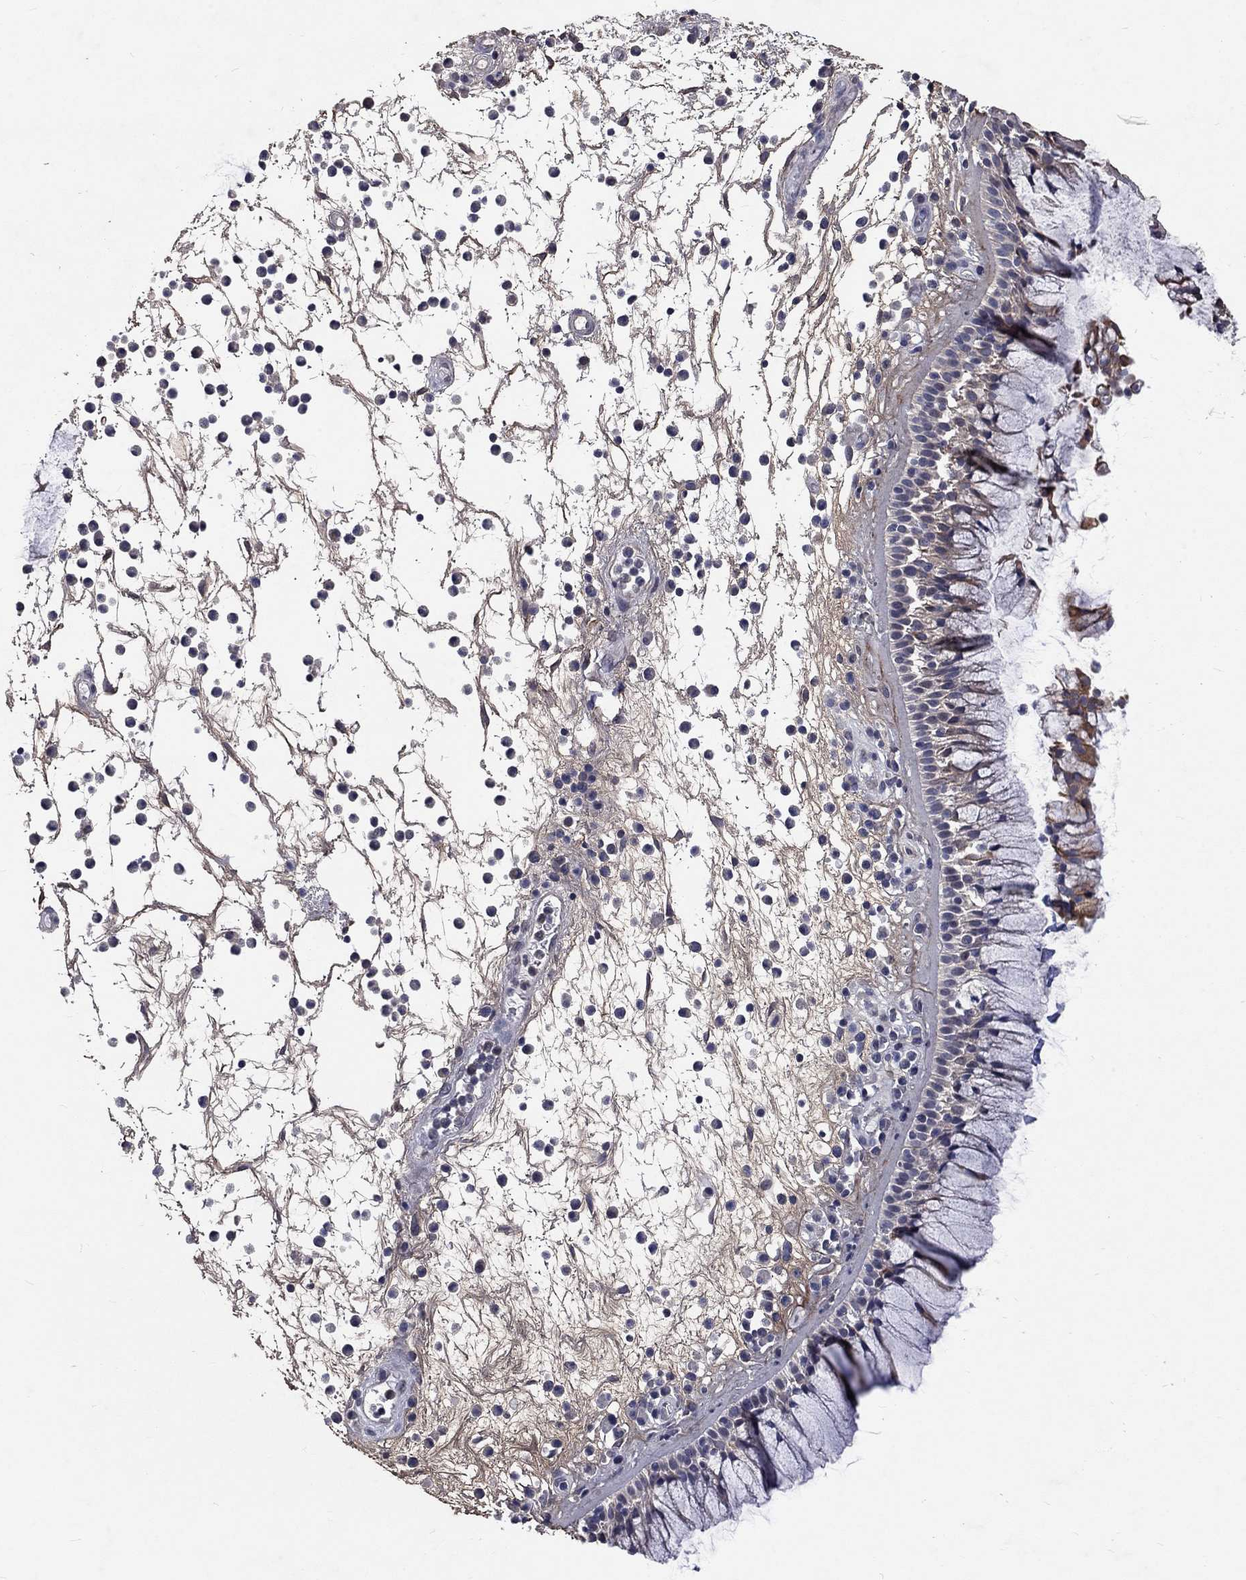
{"staining": {"intensity": "moderate", "quantity": "<25%", "location": "cytoplasmic/membranous"}, "tissue": "nasopharynx", "cell_type": "Respiratory epithelial cells", "image_type": "normal", "snomed": [{"axis": "morphology", "description": "Normal tissue, NOS"}, {"axis": "topography", "description": "Nasopharynx"}], "caption": "A high-resolution micrograph shows immunohistochemistry staining of unremarkable nasopharynx, which displays moderate cytoplasmic/membranous staining in about <25% of respiratory epithelial cells.", "gene": "CHST5", "patient": {"sex": "male", "age": 77}}